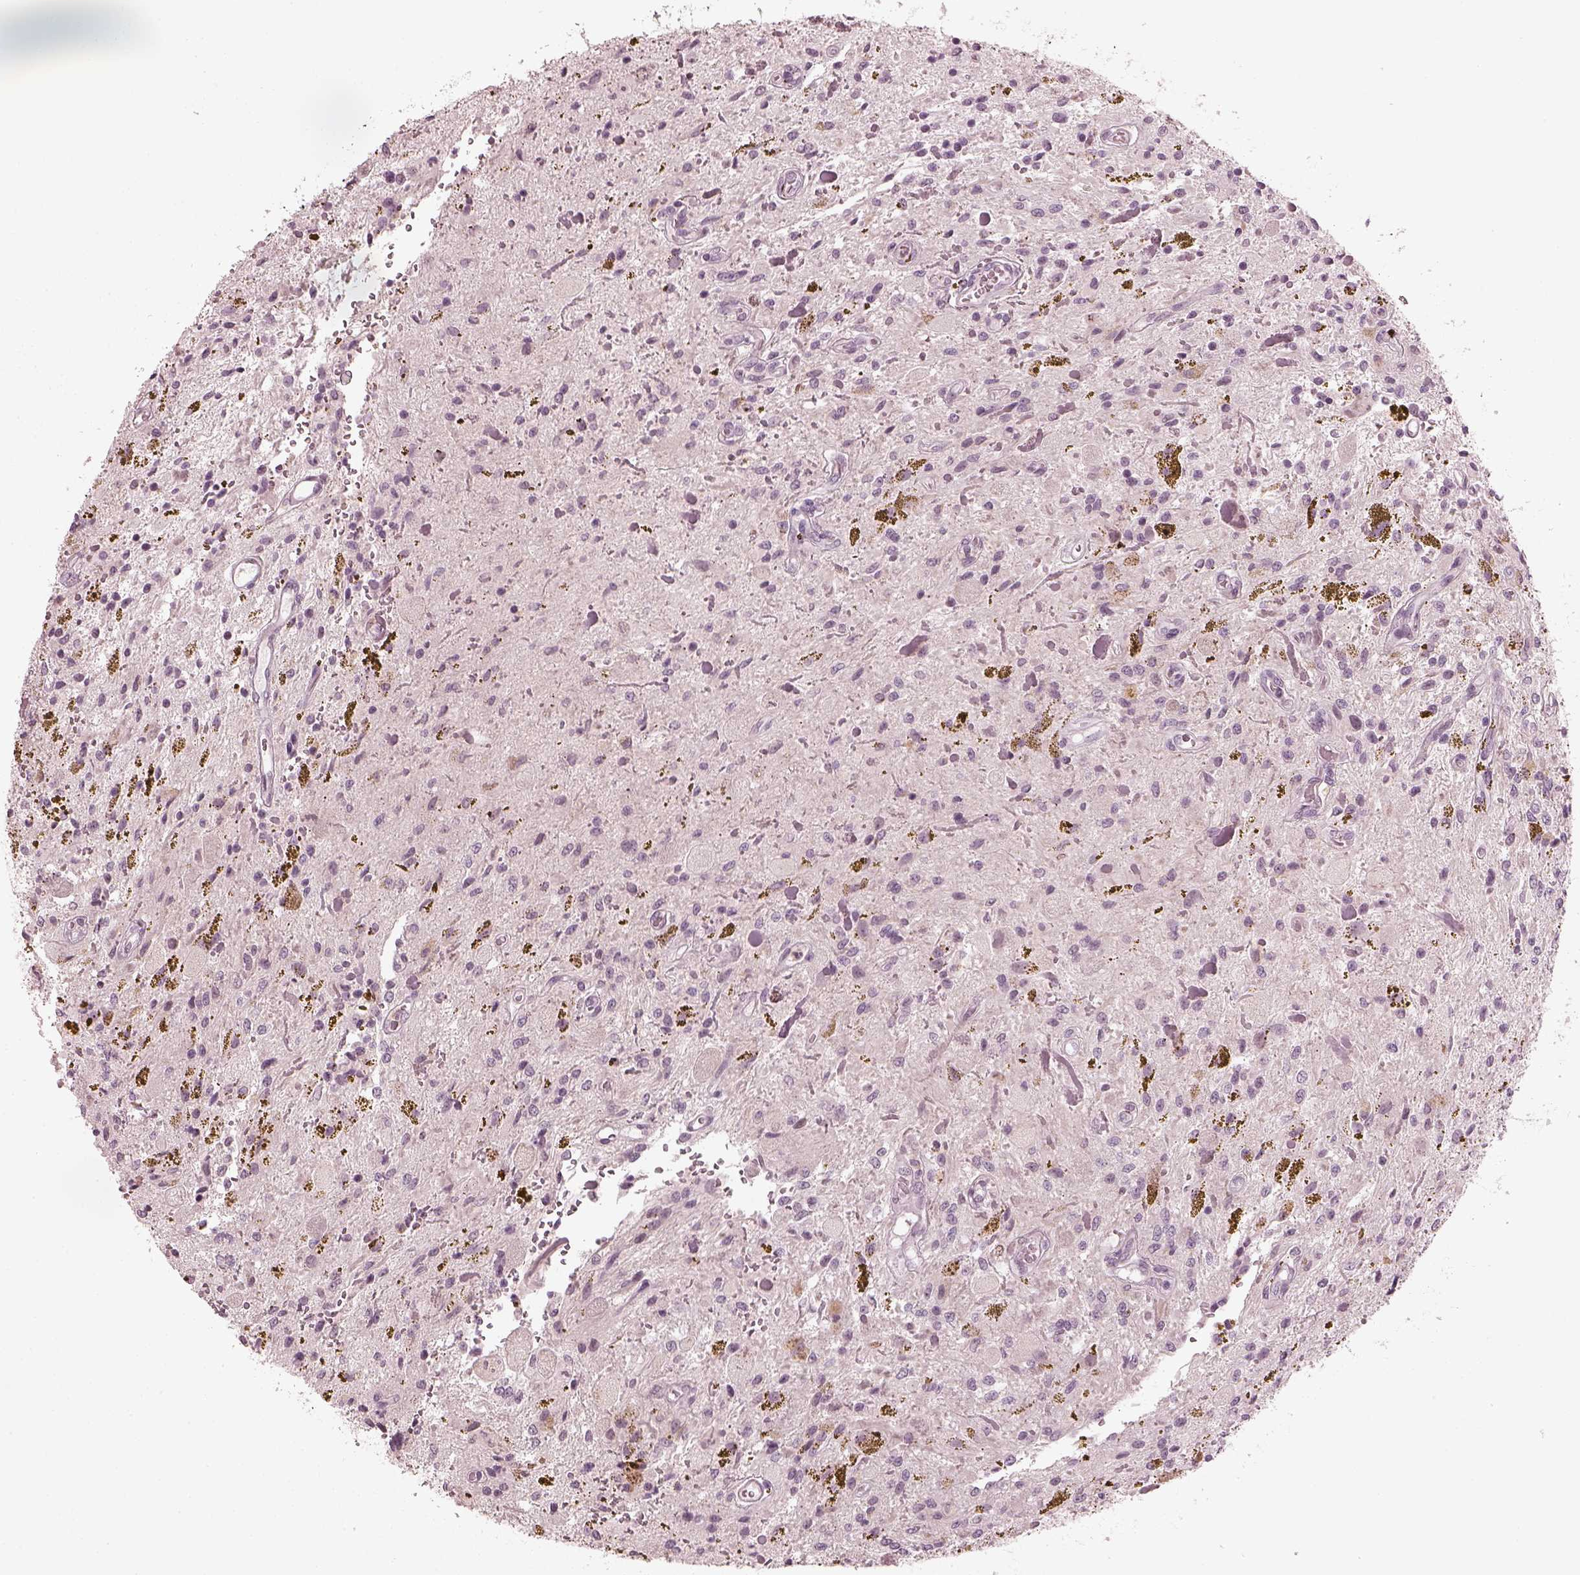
{"staining": {"intensity": "negative", "quantity": "none", "location": "none"}, "tissue": "glioma", "cell_type": "Tumor cells", "image_type": "cancer", "snomed": [{"axis": "morphology", "description": "Glioma, malignant, Low grade"}, {"axis": "topography", "description": "Cerebellum"}], "caption": "Tumor cells are negative for brown protein staining in malignant glioma (low-grade).", "gene": "CCDC170", "patient": {"sex": "female", "age": 14}}